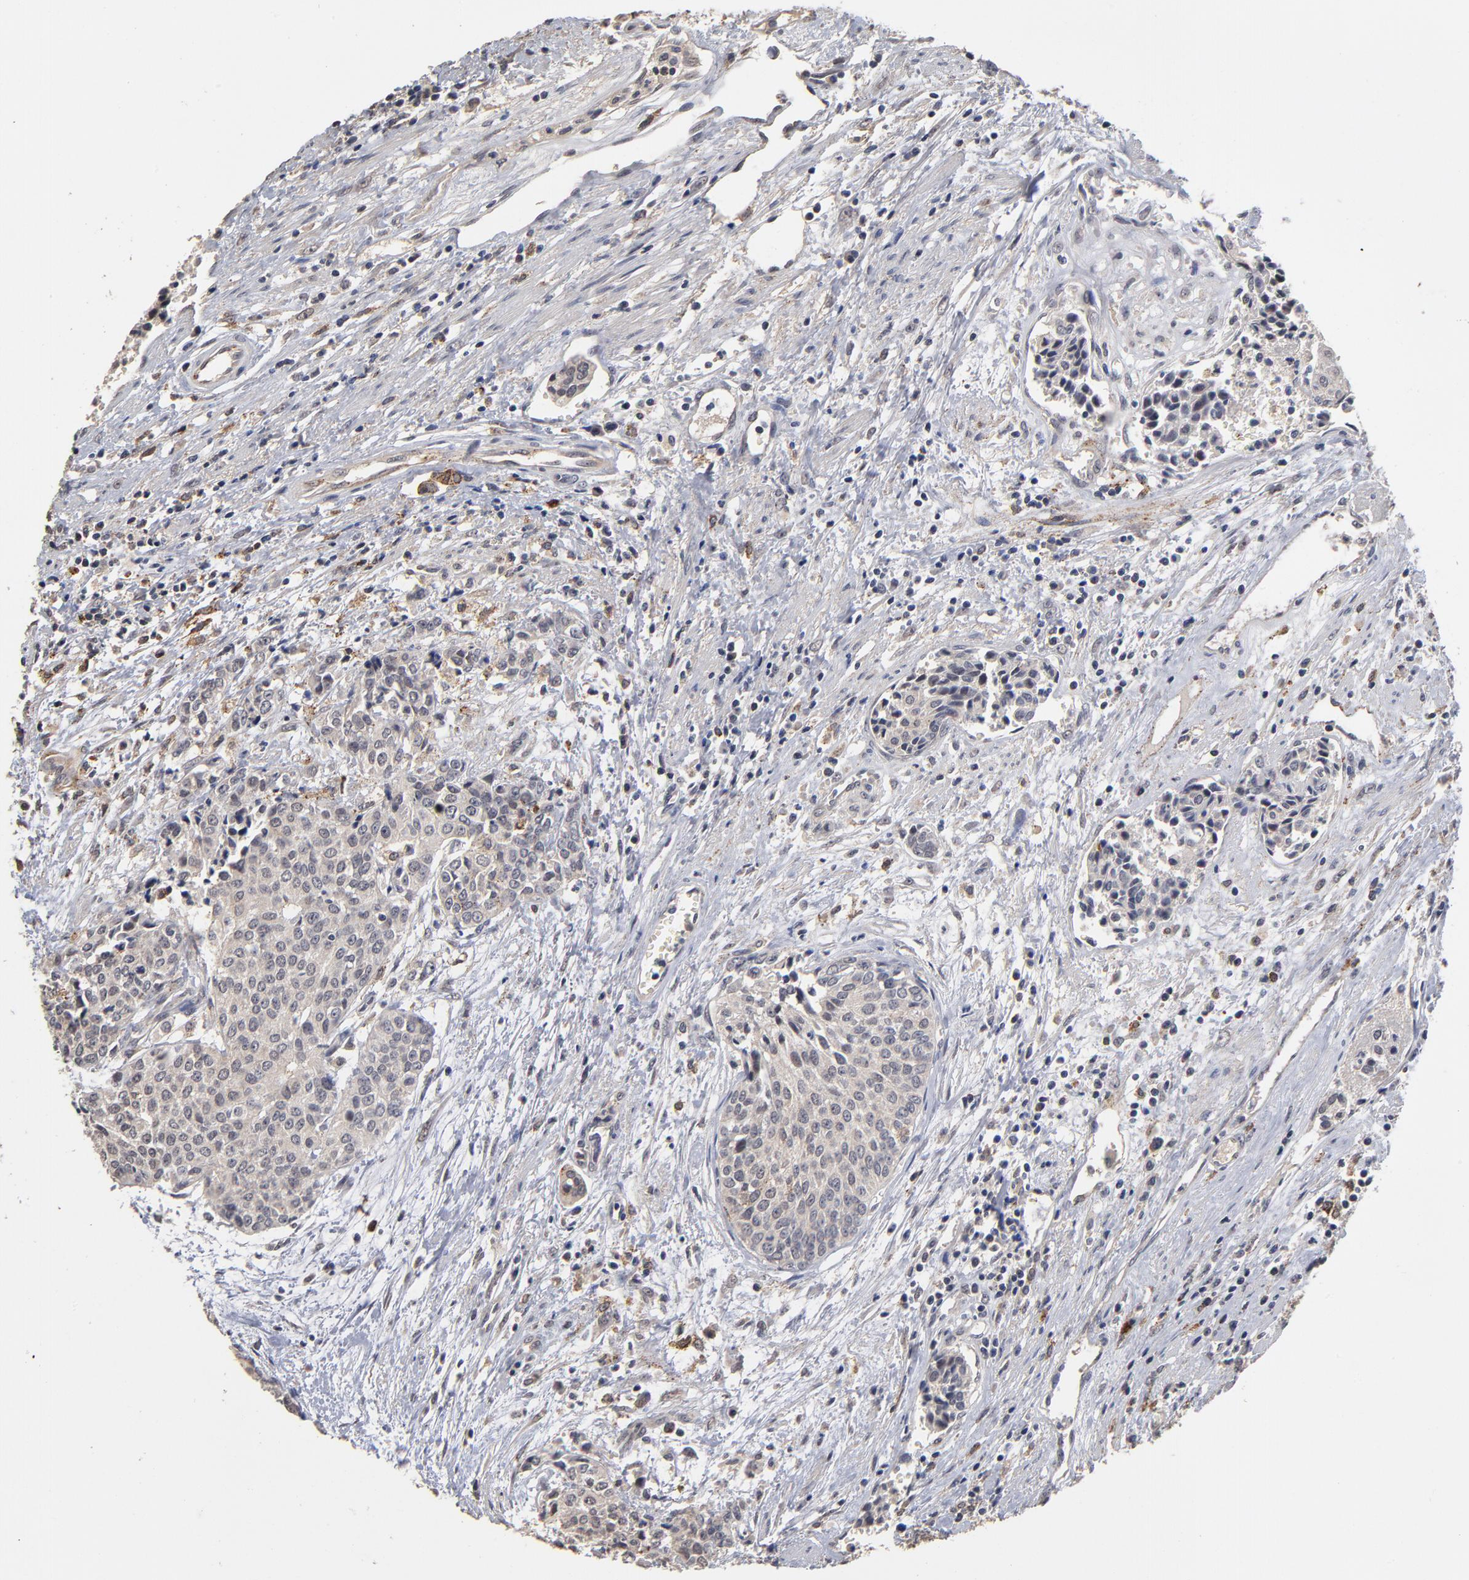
{"staining": {"intensity": "weak", "quantity": "<25%", "location": "cytoplasmic/membranous"}, "tissue": "urothelial cancer", "cell_type": "Tumor cells", "image_type": "cancer", "snomed": [{"axis": "morphology", "description": "Urothelial carcinoma, Low grade"}, {"axis": "topography", "description": "Urinary bladder"}], "caption": "Immunohistochemistry of low-grade urothelial carcinoma displays no staining in tumor cells.", "gene": "ASB8", "patient": {"sex": "female", "age": 73}}